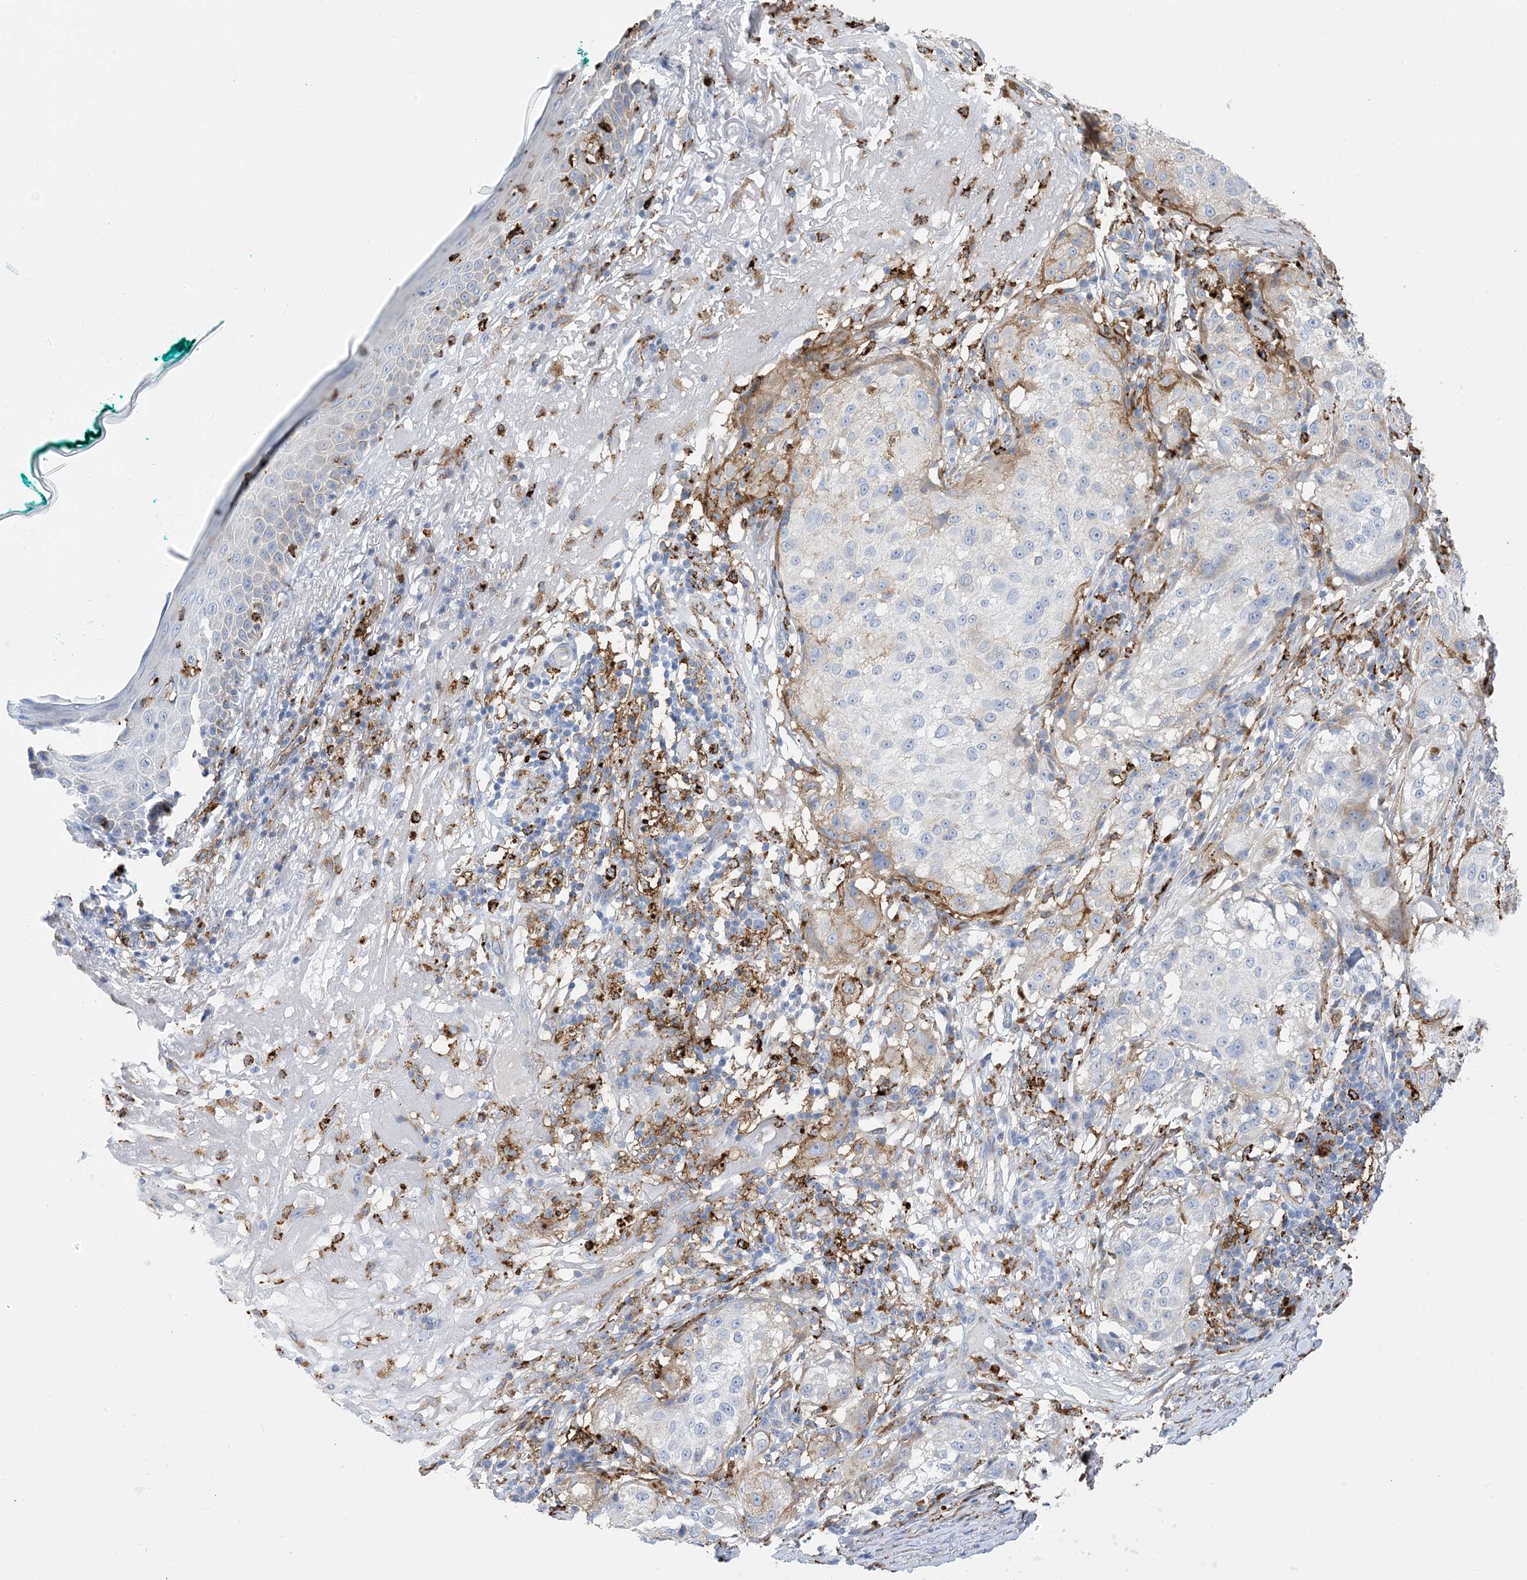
{"staining": {"intensity": "negative", "quantity": "none", "location": "none"}, "tissue": "melanoma", "cell_type": "Tumor cells", "image_type": "cancer", "snomed": [{"axis": "morphology", "description": "Necrosis, NOS"}, {"axis": "morphology", "description": "Malignant melanoma, NOS"}, {"axis": "topography", "description": "Skin"}], "caption": "A photomicrograph of human melanoma is negative for staining in tumor cells. (DAB IHC, high magnification).", "gene": "DPH3", "patient": {"sex": "female", "age": 87}}